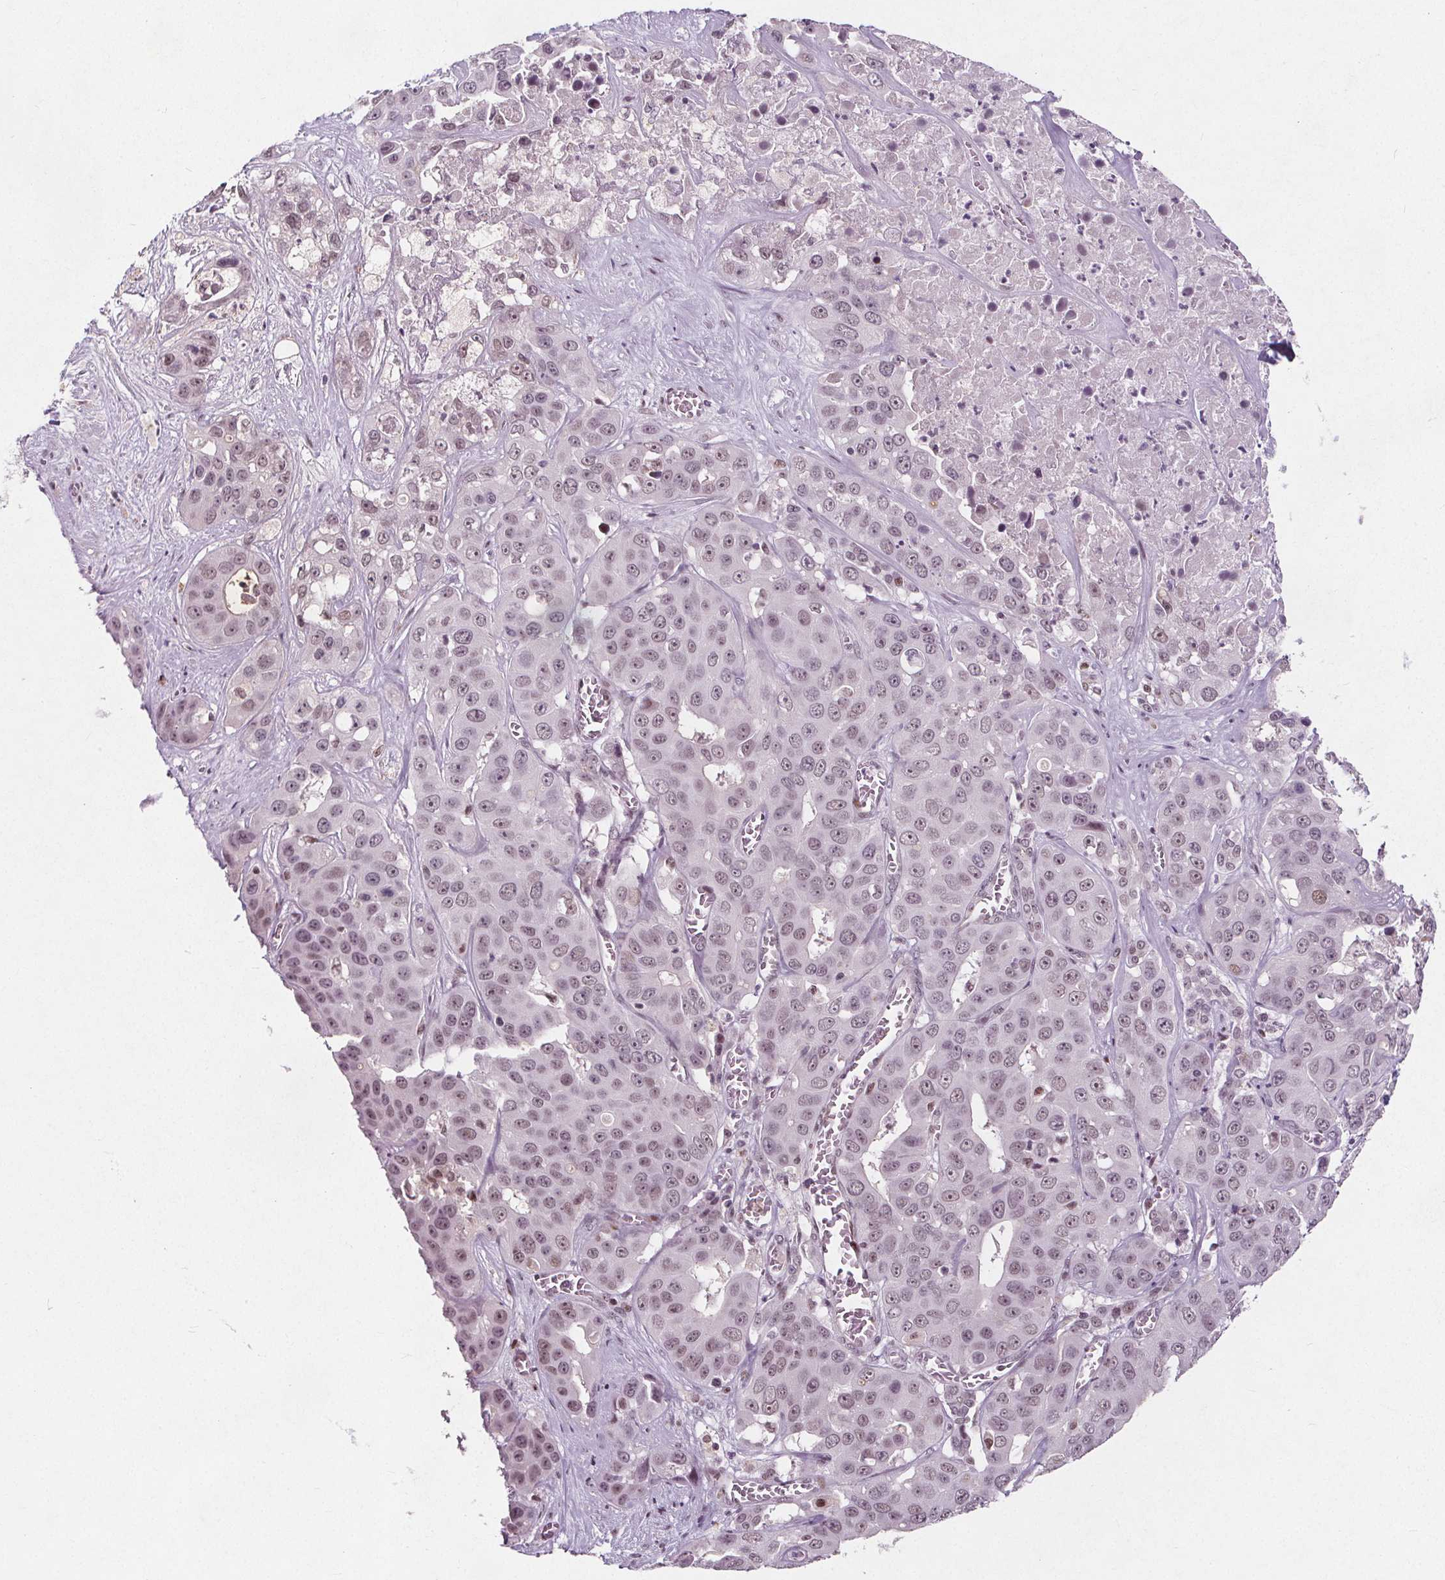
{"staining": {"intensity": "weak", "quantity": ">75%", "location": "nuclear"}, "tissue": "liver cancer", "cell_type": "Tumor cells", "image_type": "cancer", "snomed": [{"axis": "morphology", "description": "Cholangiocarcinoma"}, {"axis": "topography", "description": "Liver"}], "caption": "Immunohistochemistry (DAB) staining of human cholangiocarcinoma (liver) exhibits weak nuclear protein expression in approximately >75% of tumor cells.", "gene": "TAF6L", "patient": {"sex": "female", "age": 52}}